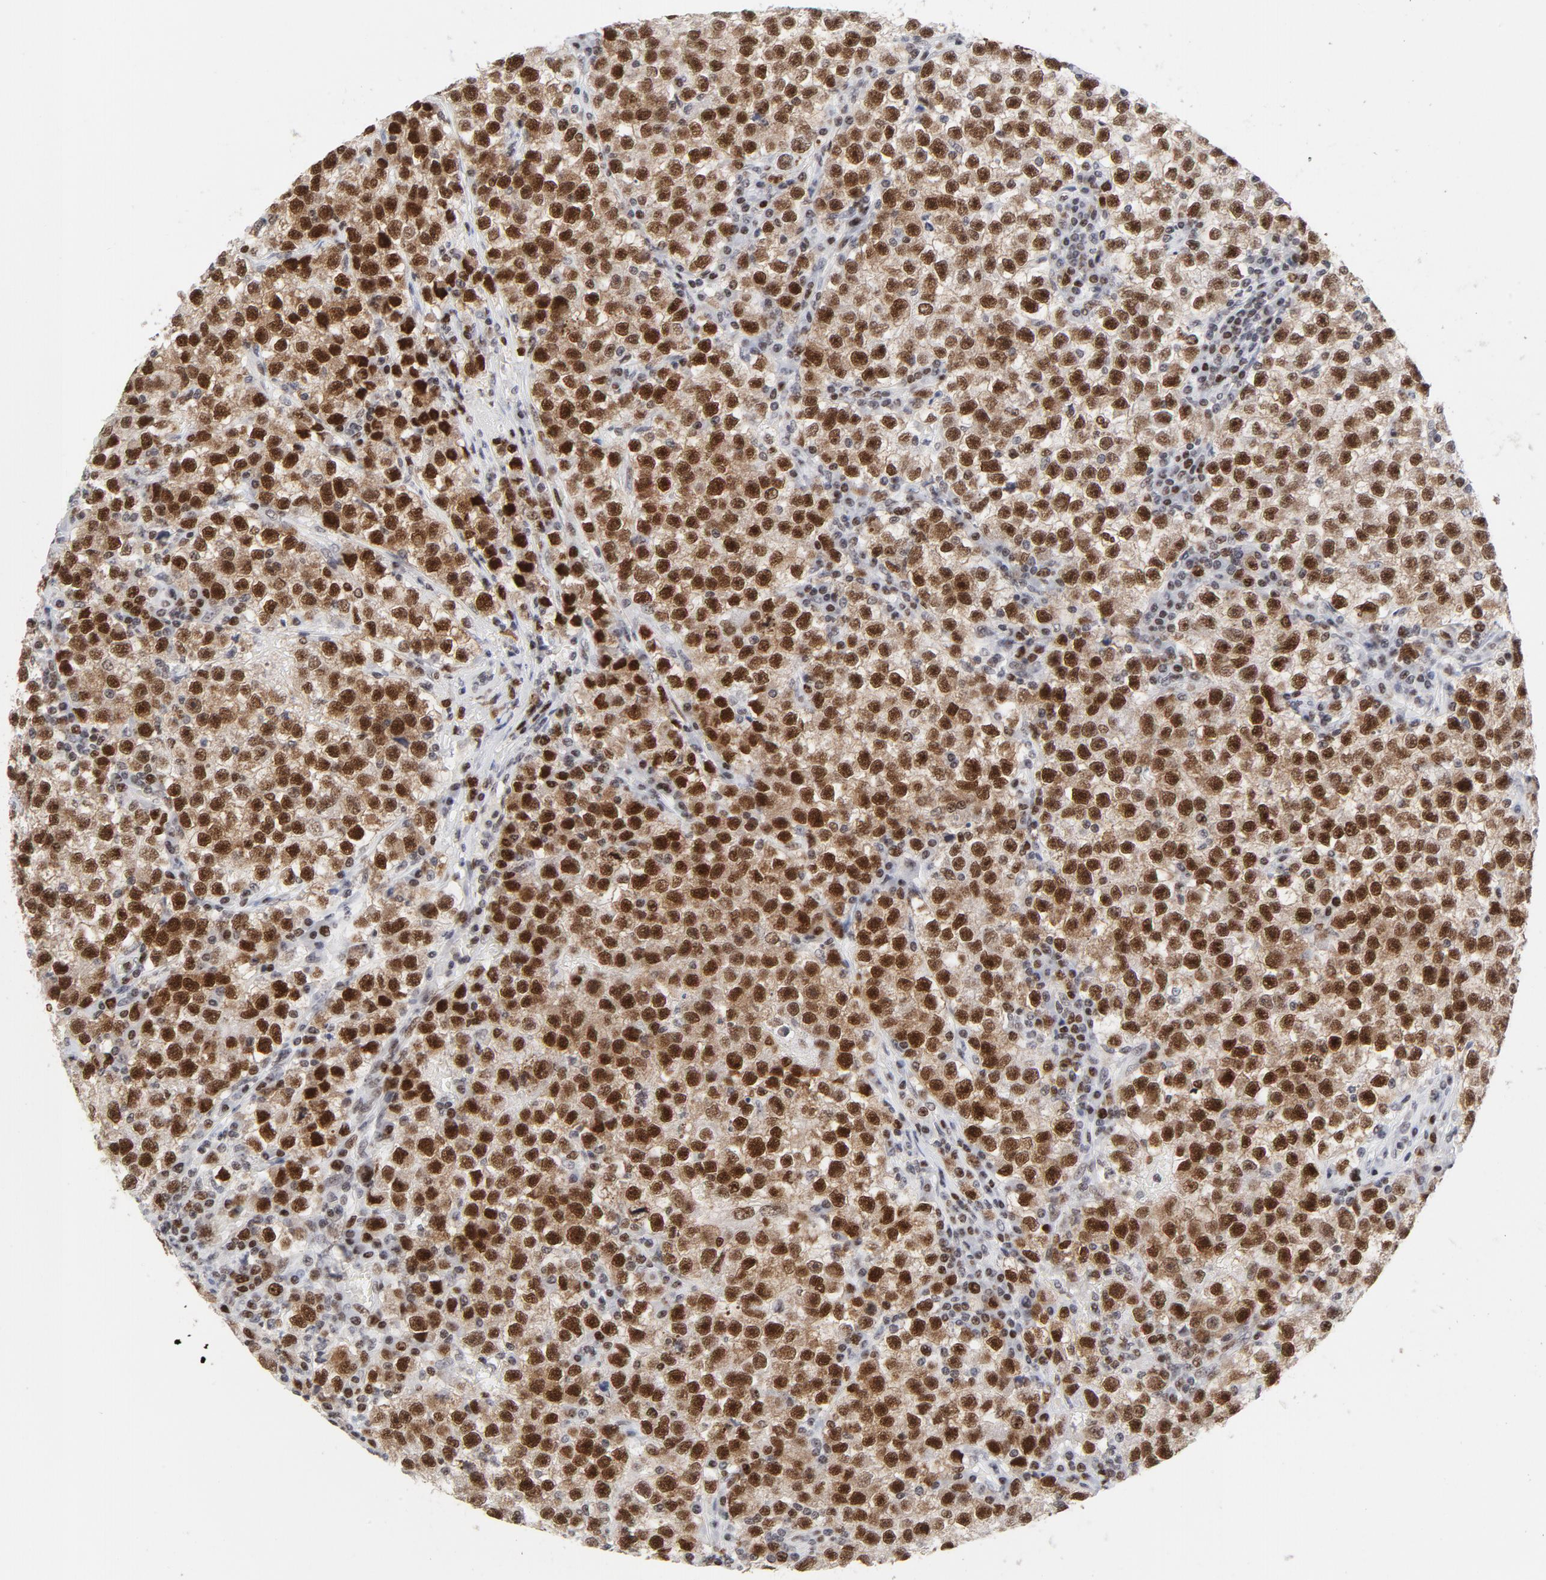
{"staining": {"intensity": "moderate", "quantity": ">75%", "location": "nuclear"}, "tissue": "testis cancer", "cell_type": "Tumor cells", "image_type": "cancer", "snomed": [{"axis": "morphology", "description": "Seminoma, NOS"}, {"axis": "topography", "description": "Testis"}], "caption": "Protein expression analysis of testis cancer shows moderate nuclear staining in approximately >75% of tumor cells.", "gene": "RFC4", "patient": {"sex": "male", "age": 22}}